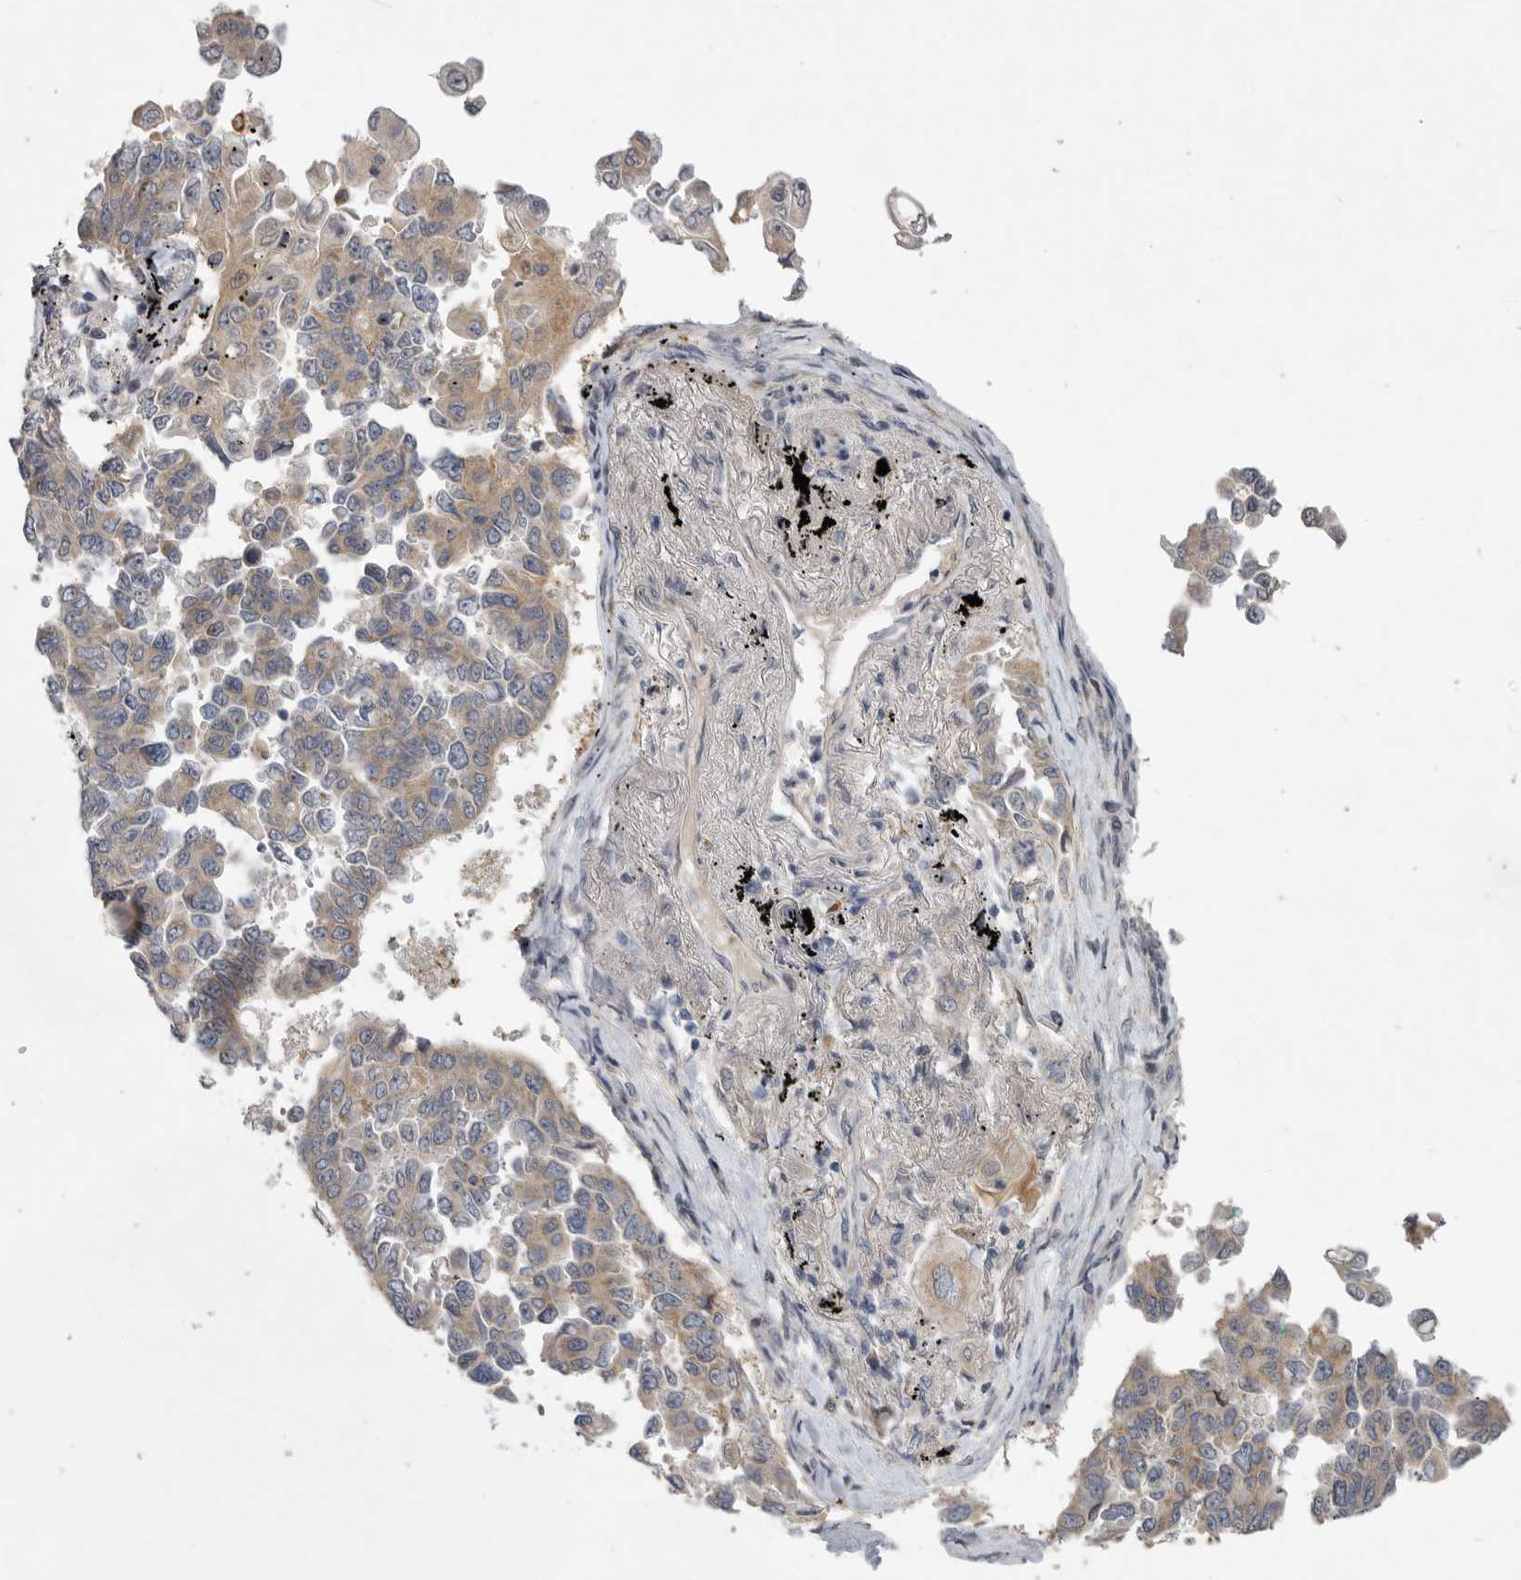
{"staining": {"intensity": "moderate", "quantity": ">75%", "location": "cytoplasmic/membranous"}, "tissue": "lung cancer", "cell_type": "Tumor cells", "image_type": "cancer", "snomed": [{"axis": "morphology", "description": "Adenocarcinoma, NOS"}, {"axis": "topography", "description": "Lung"}], "caption": "IHC histopathology image of neoplastic tissue: lung cancer stained using IHC demonstrates medium levels of moderate protein expression localized specifically in the cytoplasmic/membranous of tumor cells, appearing as a cytoplasmic/membranous brown color.", "gene": "FBXO43", "patient": {"sex": "female", "age": 67}}